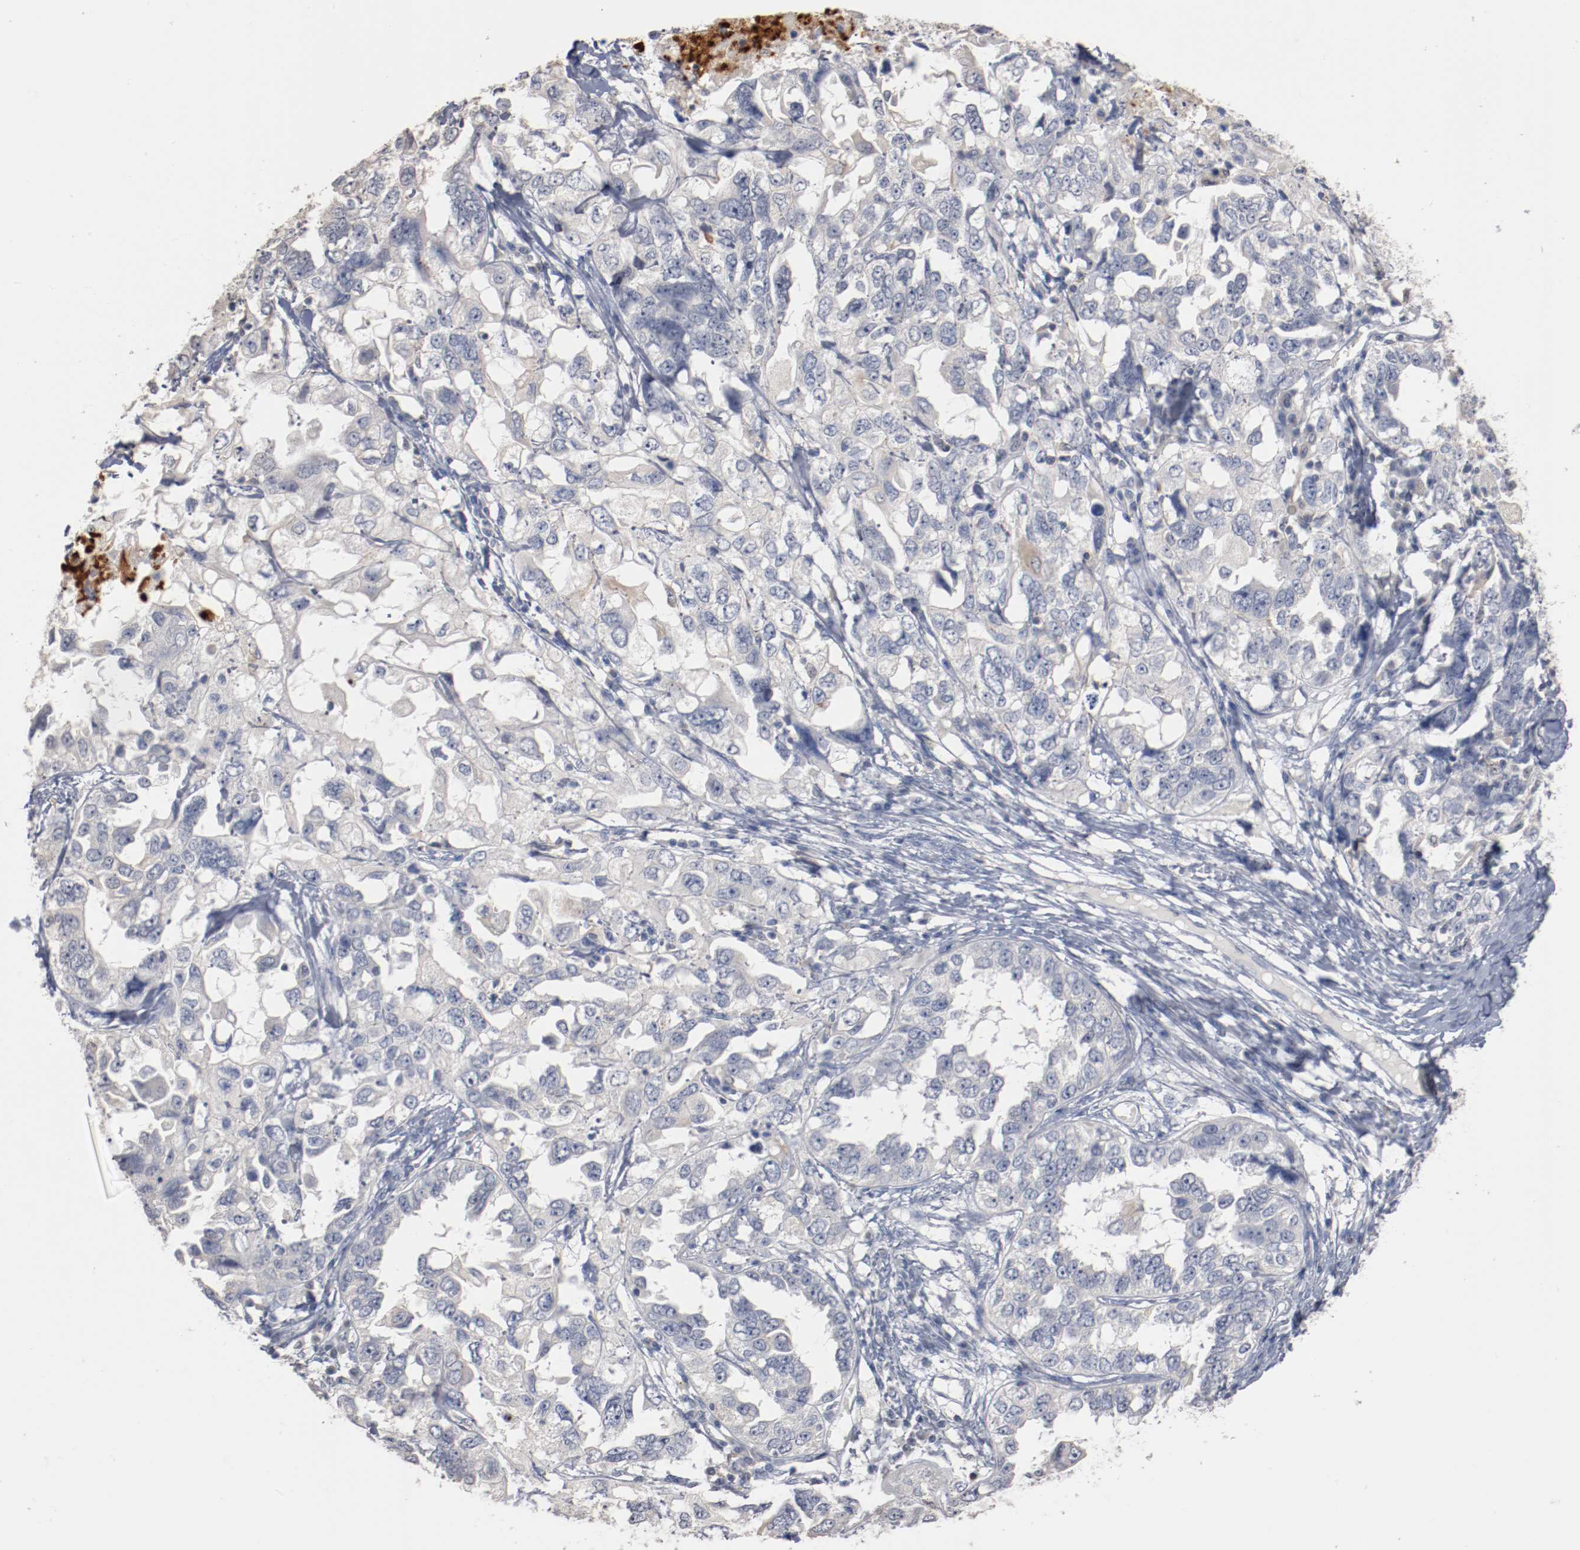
{"staining": {"intensity": "negative", "quantity": "none", "location": "none"}, "tissue": "ovarian cancer", "cell_type": "Tumor cells", "image_type": "cancer", "snomed": [{"axis": "morphology", "description": "Cystadenocarcinoma, serous, NOS"}, {"axis": "topography", "description": "Ovary"}], "caption": "IHC of serous cystadenocarcinoma (ovarian) reveals no positivity in tumor cells.", "gene": "ERICH1", "patient": {"sex": "female", "age": 82}}